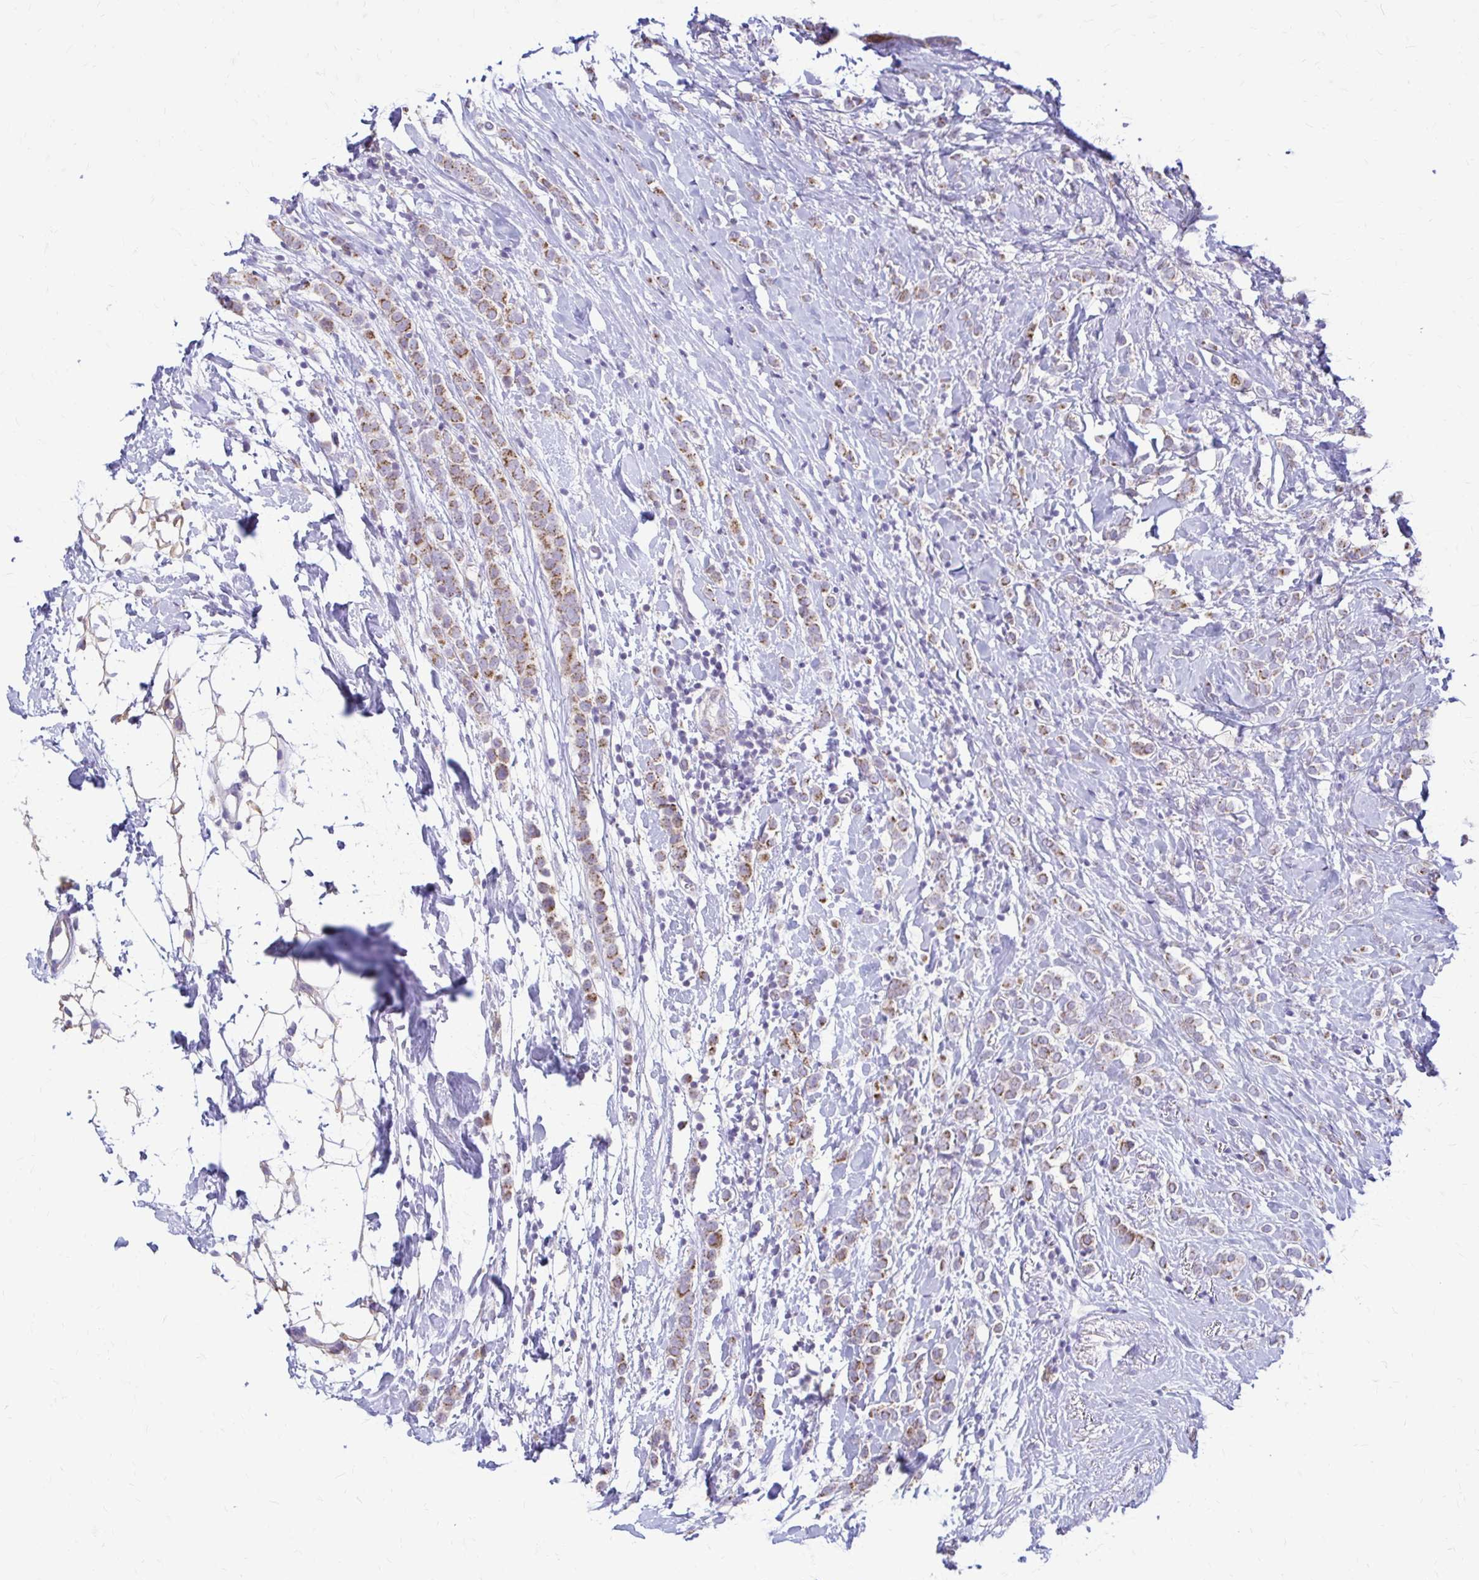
{"staining": {"intensity": "moderate", "quantity": "<25%", "location": "cytoplasmic/membranous"}, "tissue": "breast cancer", "cell_type": "Tumor cells", "image_type": "cancer", "snomed": [{"axis": "morphology", "description": "Lobular carcinoma"}, {"axis": "topography", "description": "Breast"}], "caption": "High-magnification brightfield microscopy of breast cancer stained with DAB (3,3'-diaminobenzidine) (brown) and counterstained with hematoxylin (blue). tumor cells exhibit moderate cytoplasmic/membranous expression is present in approximately<25% of cells. The staining is performed using DAB brown chromogen to label protein expression. The nuclei are counter-stained blue using hematoxylin.", "gene": "SAMD13", "patient": {"sex": "female", "age": 49}}